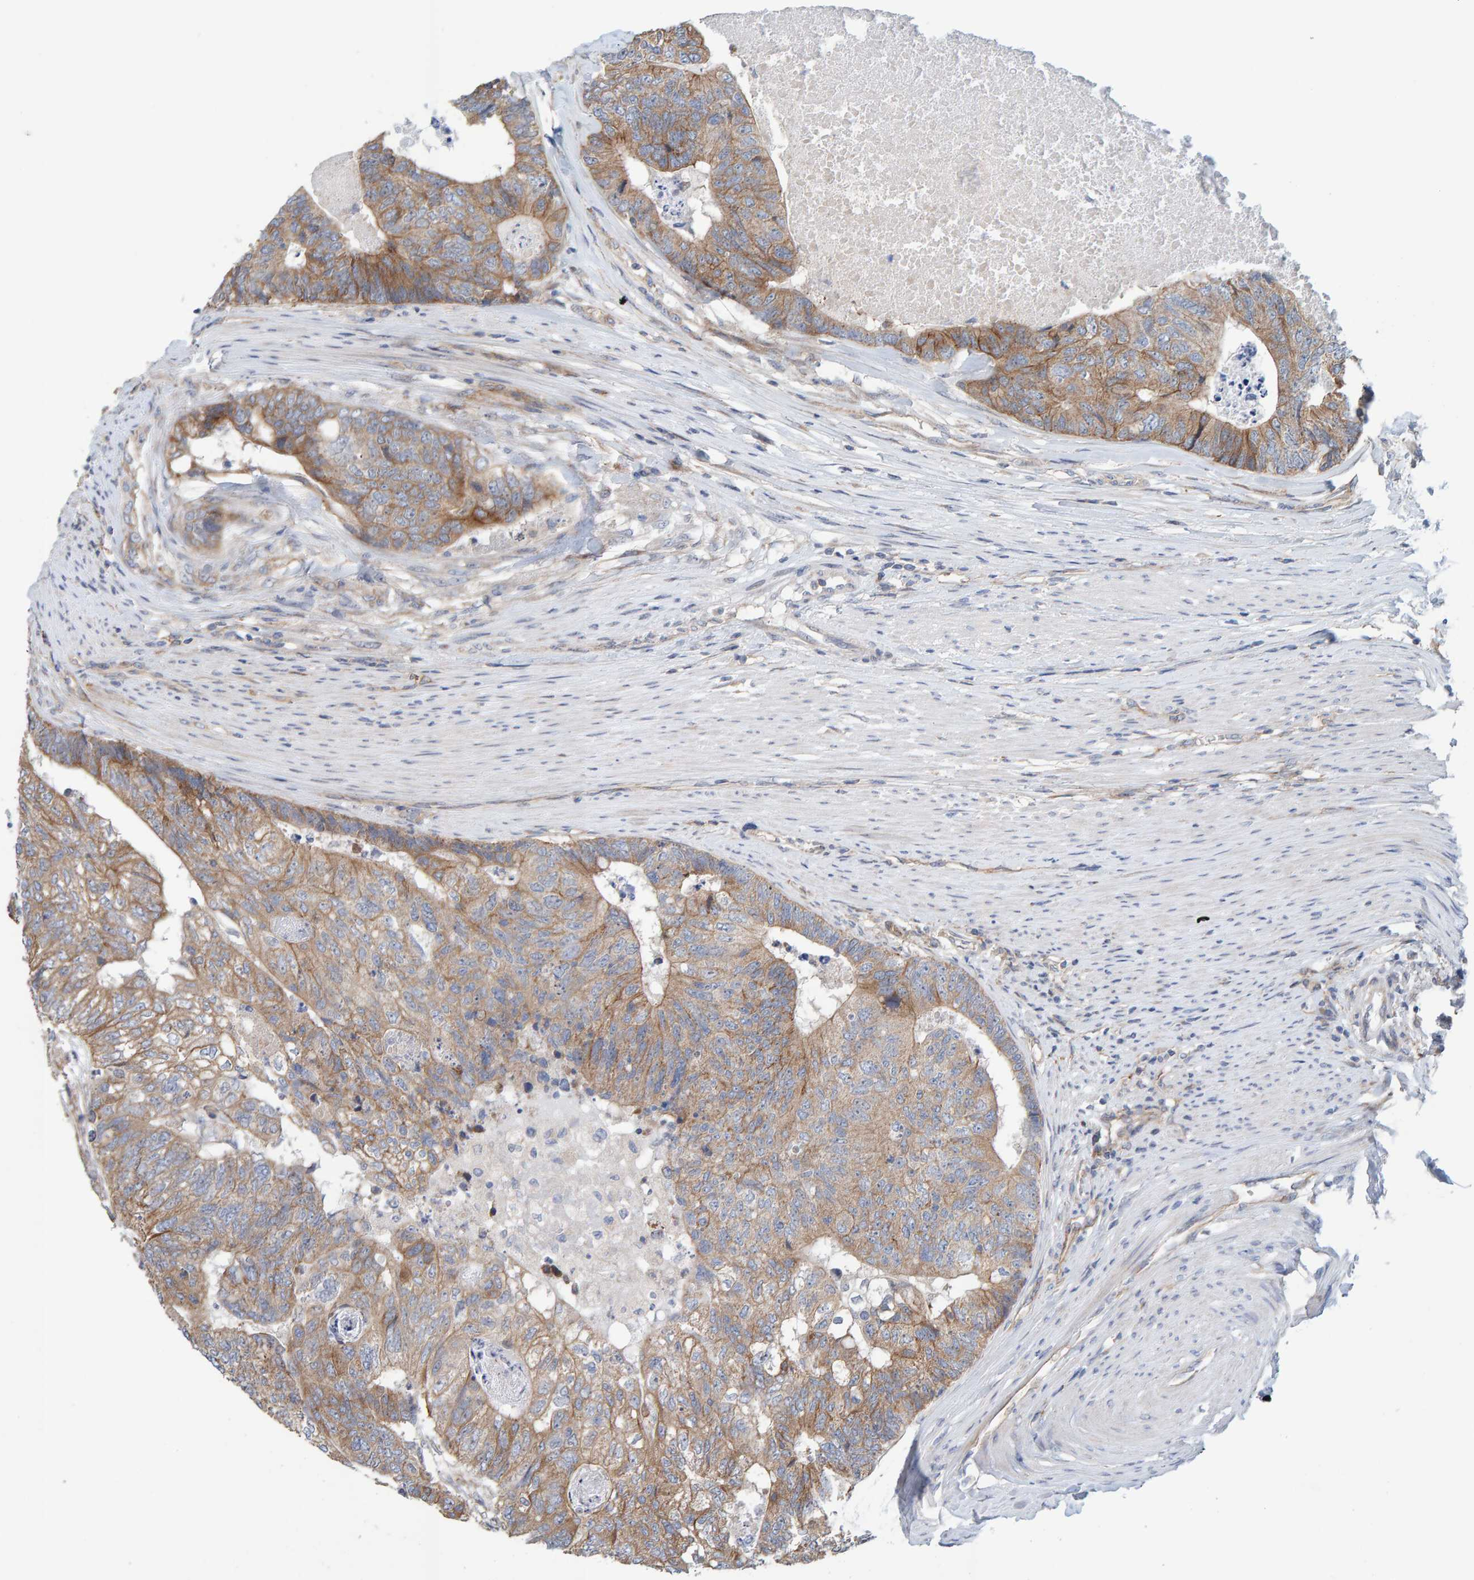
{"staining": {"intensity": "strong", "quantity": ">75%", "location": "cytoplasmic/membranous"}, "tissue": "colorectal cancer", "cell_type": "Tumor cells", "image_type": "cancer", "snomed": [{"axis": "morphology", "description": "Adenocarcinoma, NOS"}, {"axis": "topography", "description": "Colon"}], "caption": "This histopathology image shows immunohistochemistry (IHC) staining of human adenocarcinoma (colorectal), with high strong cytoplasmic/membranous staining in approximately >75% of tumor cells.", "gene": "RGP1", "patient": {"sex": "female", "age": 67}}